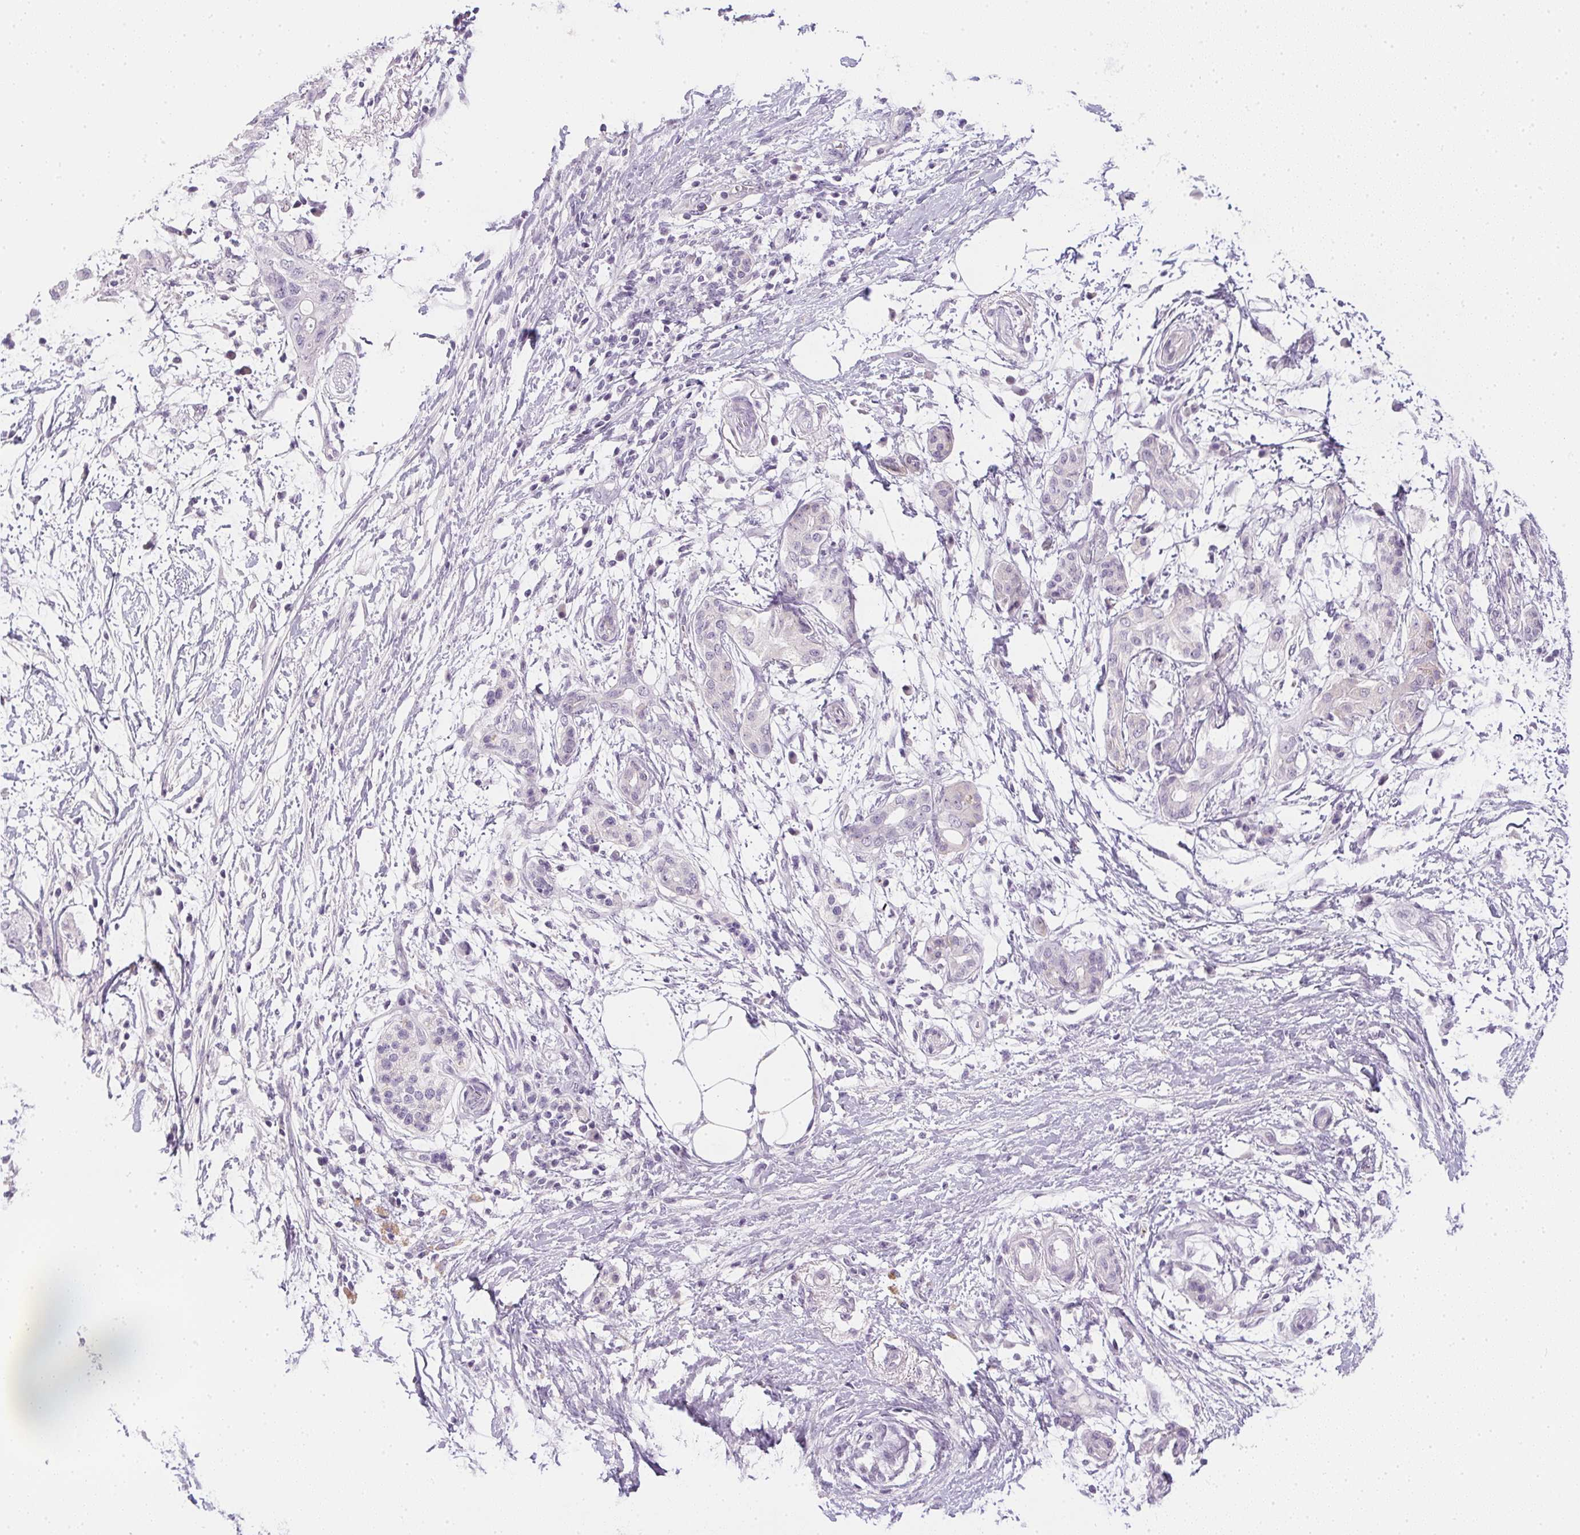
{"staining": {"intensity": "negative", "quantity": "none", "location": "none"}, "tissue": "pancreatic cancer", "cell_type": "Tumor cells", "image_type": "cancer", "snomed": [{"axis": "morphology", "description": "Adenocarcinoma, NOS"}, {"axis": "topography", "description": "Pancreas"}], "caption": "Immunohistochemical staining of human pancreatic adenocarcinoma reveals no significant positivity in tumor cells.", "gene": "GSDMC", "patient": {"sex": "female", "age": 72}}